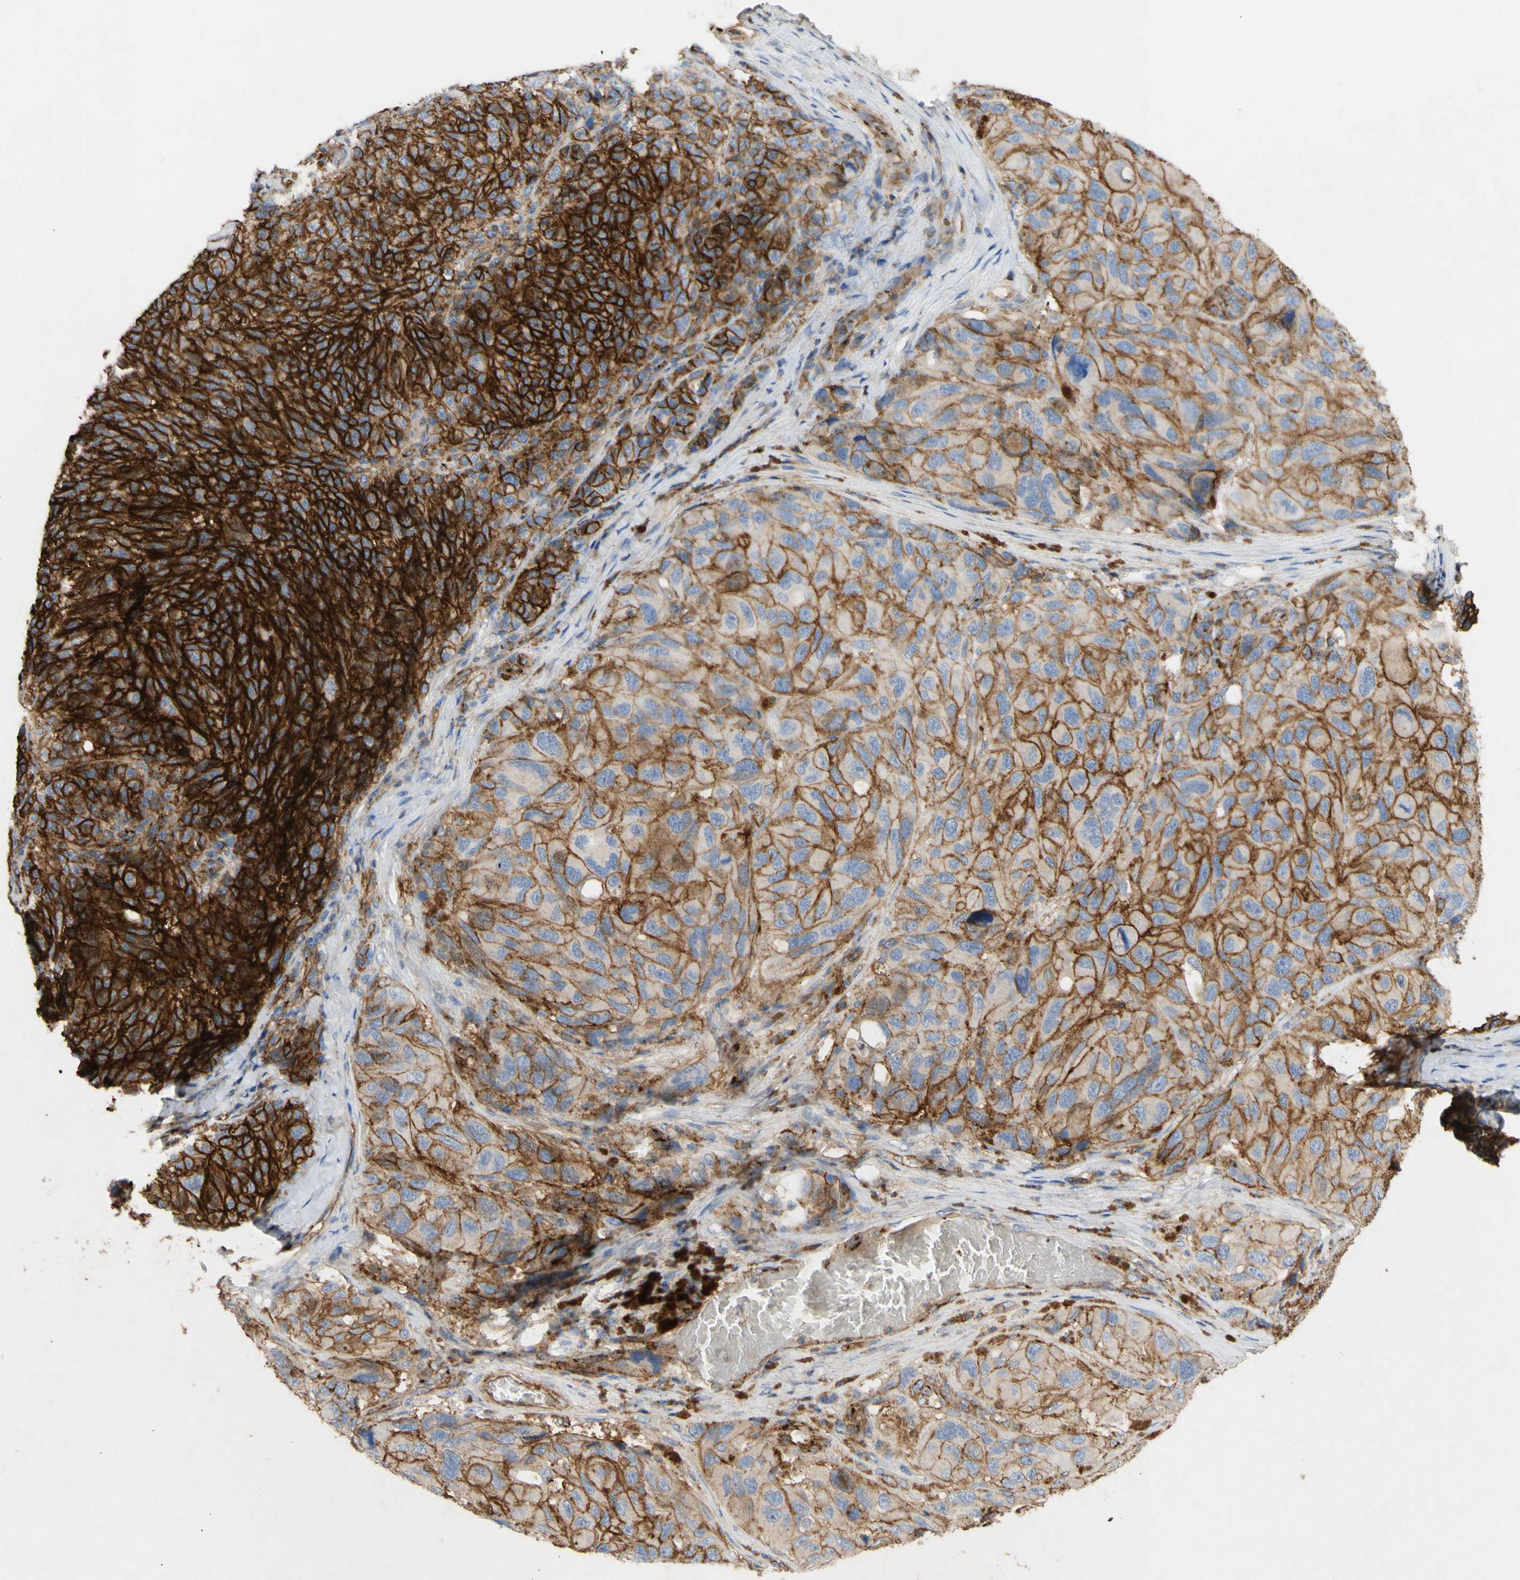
{"staining": {"intensity": "strong", "quantity": ">75%", "location": "cytoplasmic/membranous"}, "tissue": "melanoma", "cell_type": "Tumor cells", "image_type": "cancer", "snomed": [{"axis": "morphology", "description": "Malignant melanoma, NOS"}, {"axis": "topography", "description": "Skin"}], "caption": "Malignant melanoma tissue demonstrates strong cytoplasmic/membranous positivity in approximately >75% of tumor cells", "gene": "ATP2A3", "patient": {"sex": "female", "age": 73}}